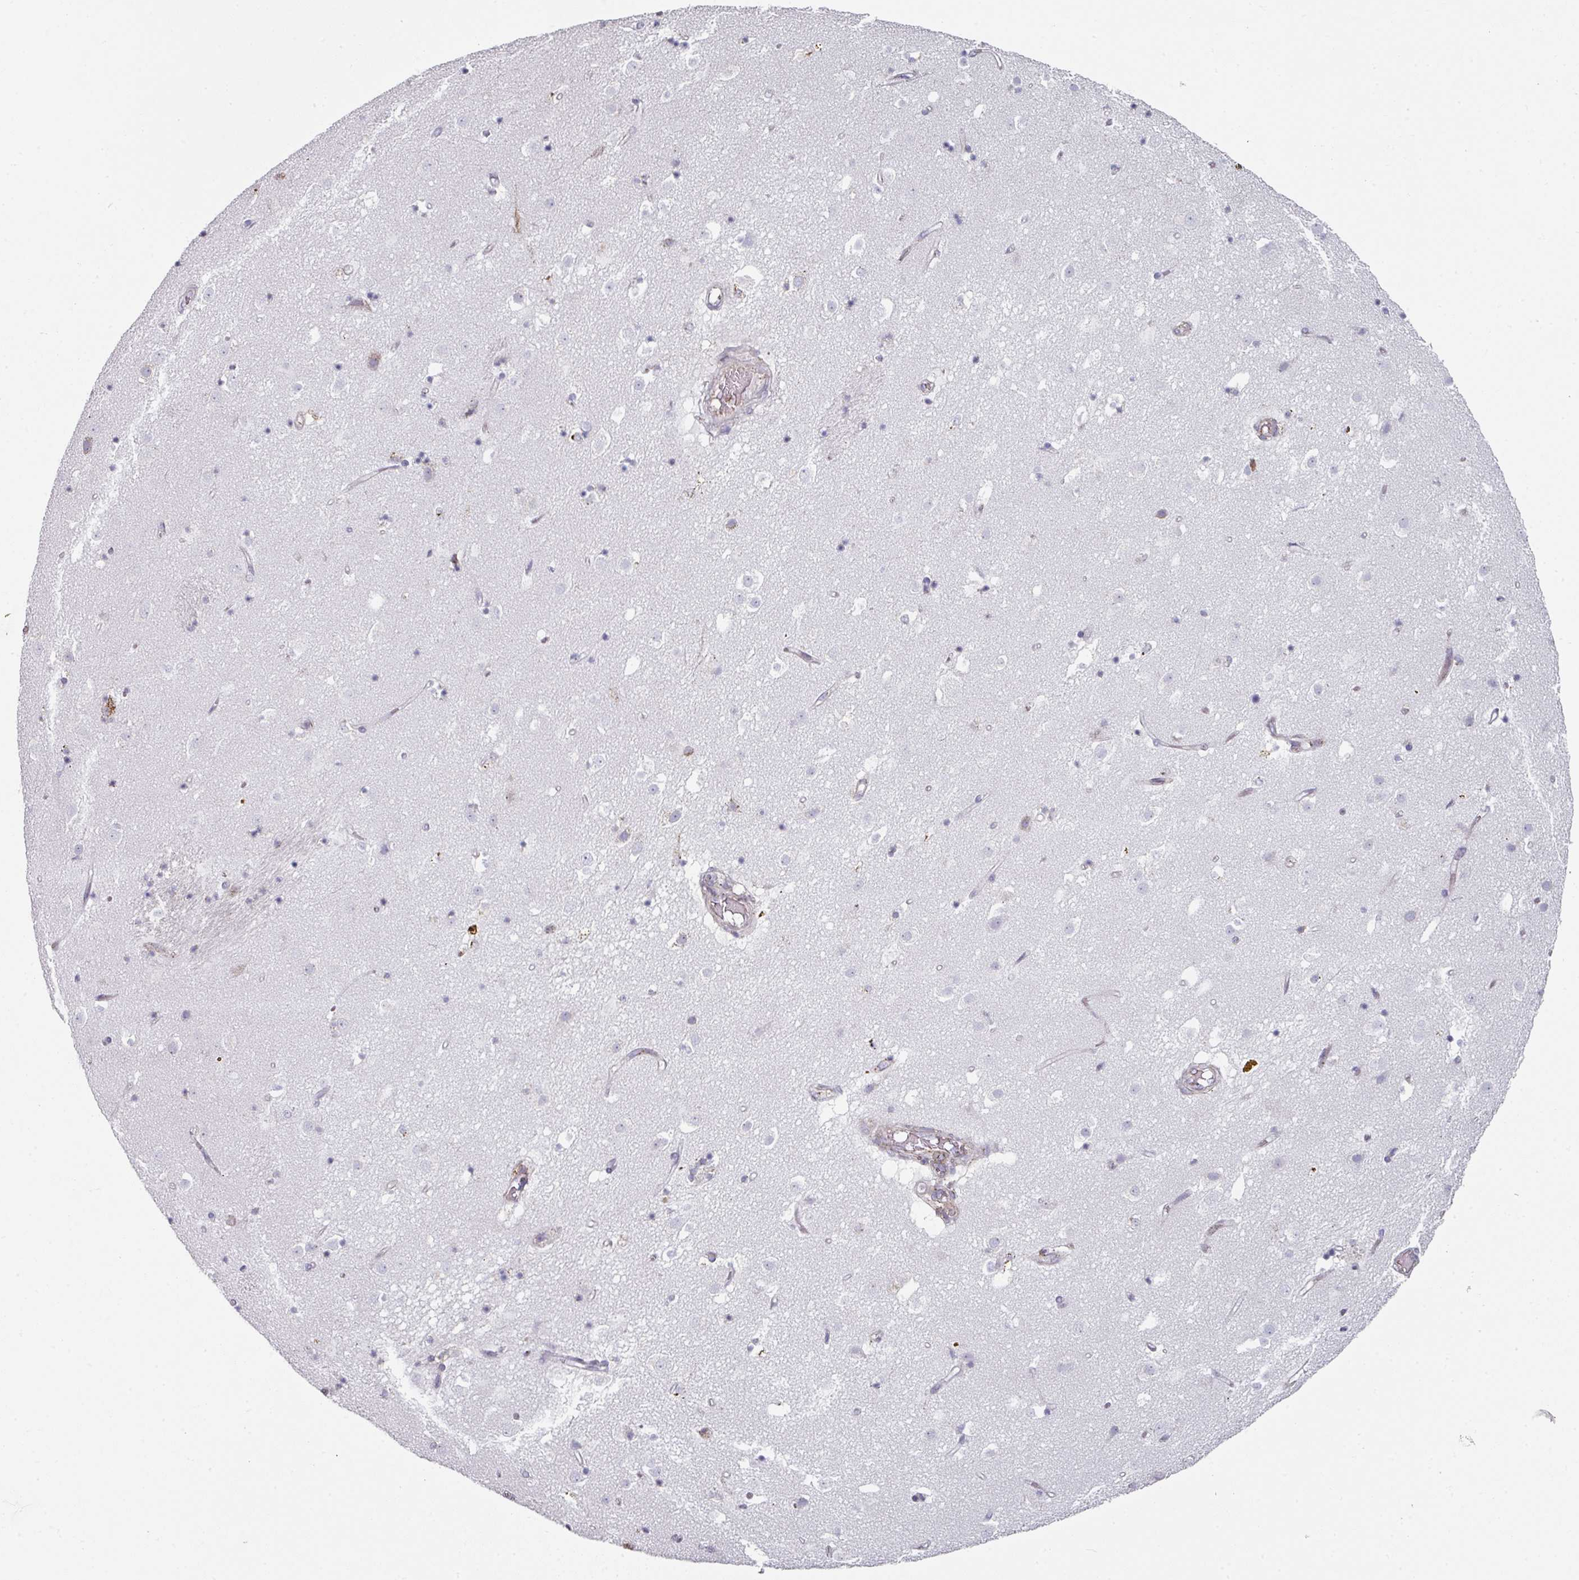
{"staining": {"intensity": "negative", "quantity": "none", "location": "none"}, "tissue": "caudate", "cell_type": "Glial cells", "image_type": "normal", "snomed": [{"axis": "morphology", "description": "Normal tissue, NOS"}, {"axis": "topography", "description": "Lateral ventricle wall"}], "caption": "Immunohistochemistry (IHC) of unremarkable caudate shows no expression in glial cells. Brightfield microscopy of immunohistochemistry (IHC) stained with DAB (3,3'-diaminobenzidine) (brown) and hematoxylin (blue), captured at high magnification.", "gene": "CCDC85B", "patient": {"sex": "male", "age": 58}}